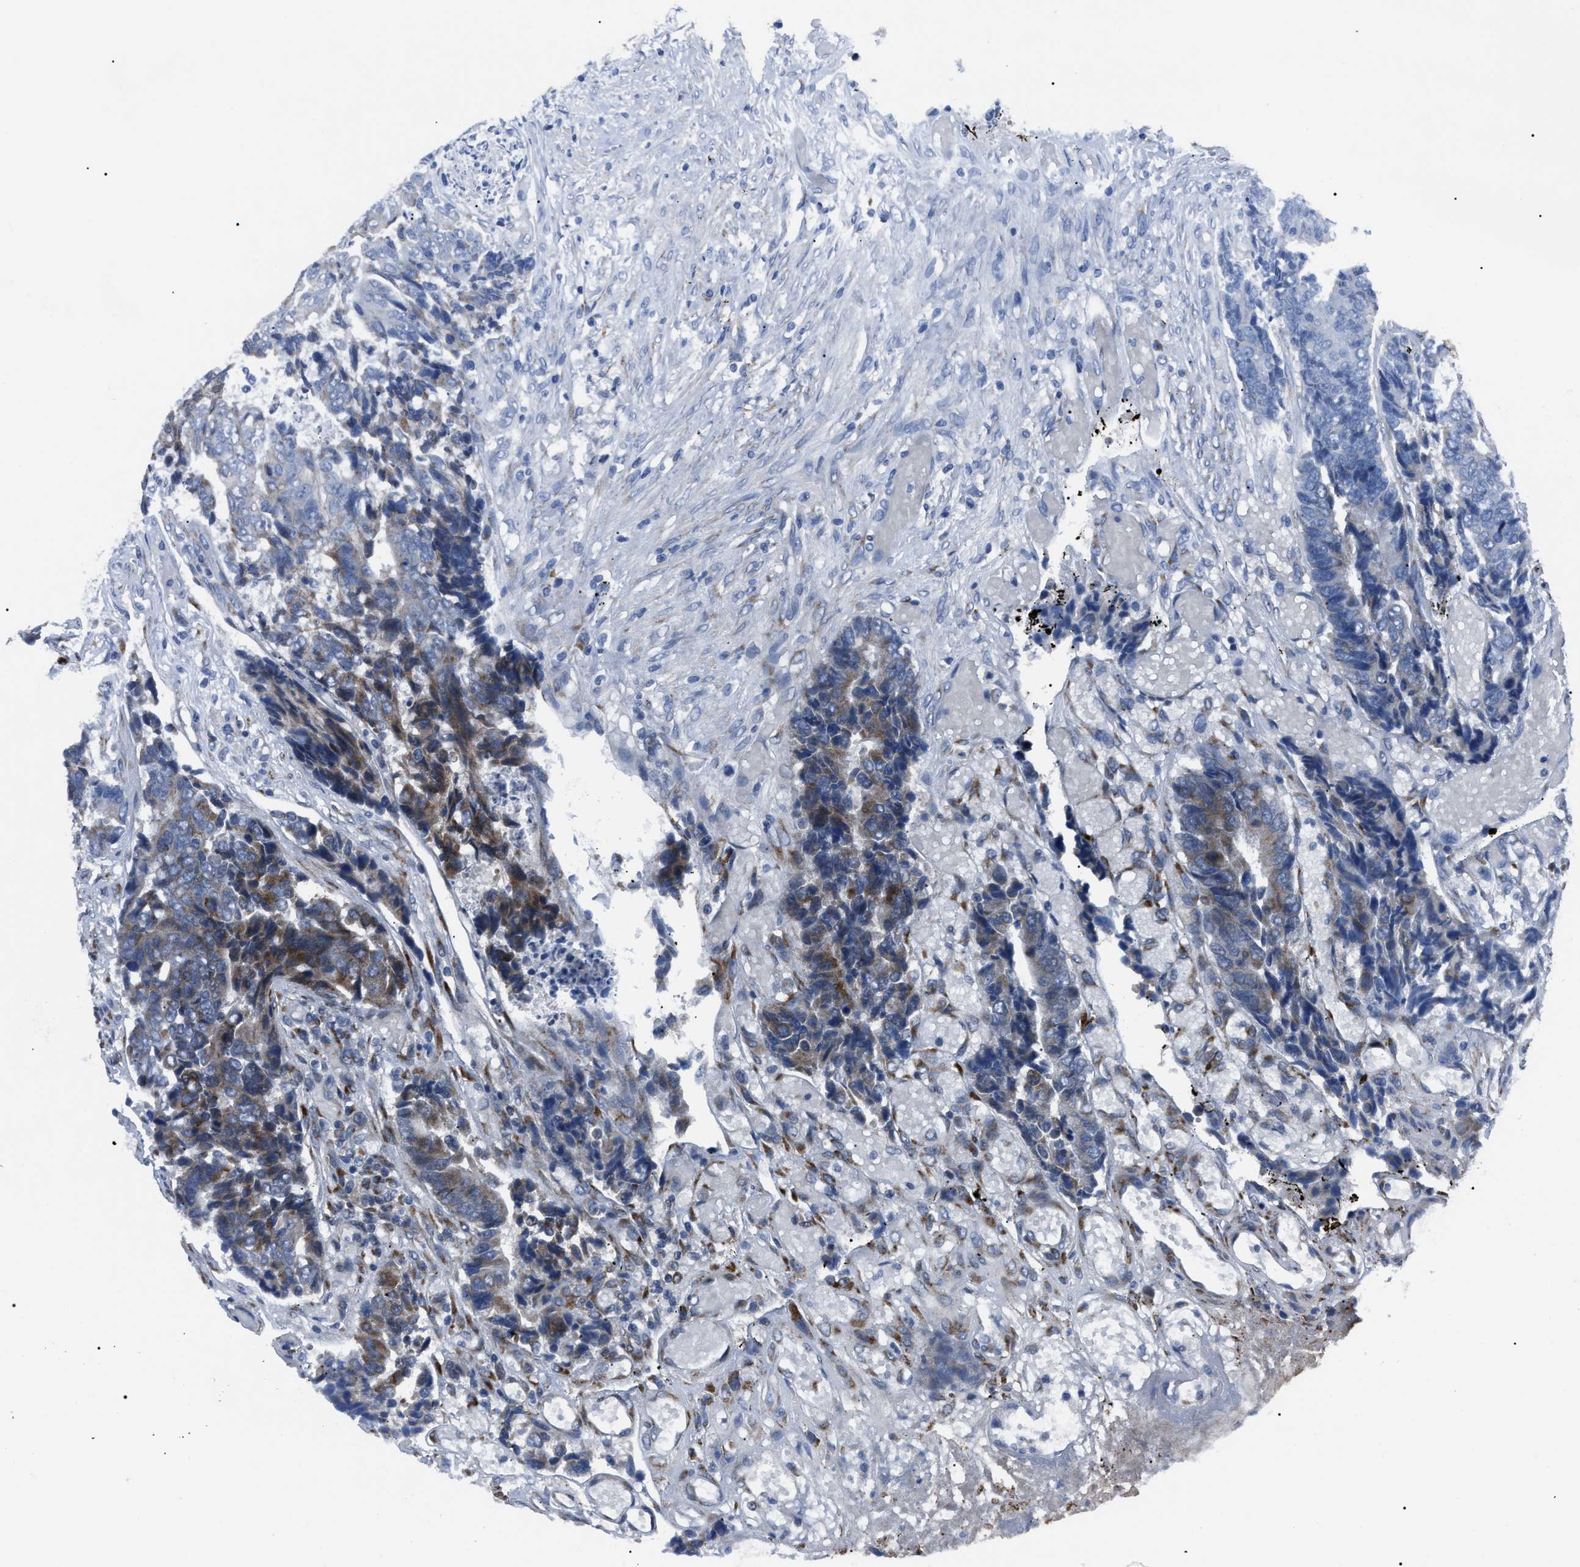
{"staining": {"intensity": "moderate", "quantity": "25%-75%", "location": "cytoplasmic/membranous"}, "tissue": "colorectal cancer", "cell_type": "Tumor cells", "image_type": "cancer", "snomed": [{"axis": "morphology", "description": "Adenocarcinoma, NOS"}, {"axis": "topography", "description": "Rectum"}], "caption": "Approximately 25%-75% of tumor cells in human colorectal adenocarcinoma reveal moderate cytoplasmic/membranous protein staining as visualized by brown immunohistochemical staining.", "gene": "LRRC14", "patient": {"sex": "male", "age": 84}}